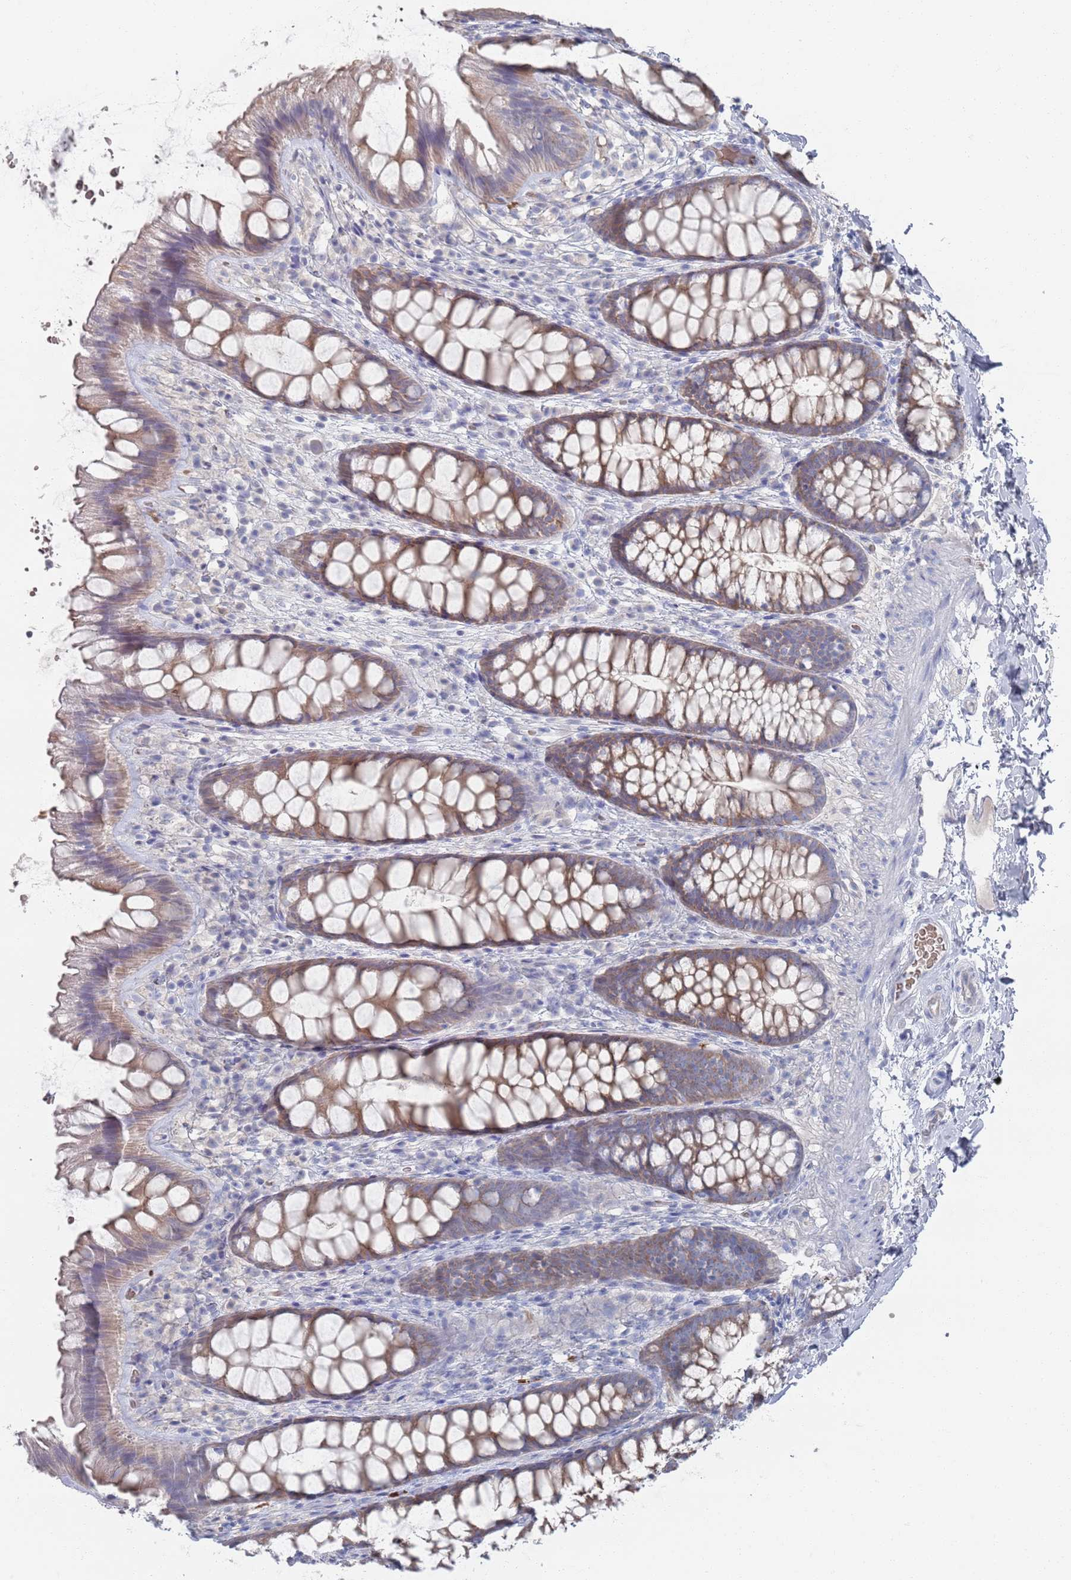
{"staining": {"intensity": "negative", "quantity": "none", "location": "none"}, "tissue": "colon", "cell_type": "Endothelial cells", "image_type": "normal", "snomed": [{"axis": "morphology", "description": "Normal tissue, NOS"}, {"axis": "topography", "description": "Colon"}], "caption": "This is an immunohistochemistry micrograph of normal colon. There is no expression in endothelial cells.", "gene": "TMCO3", "patient": {"sex": "male", "age": 46}}